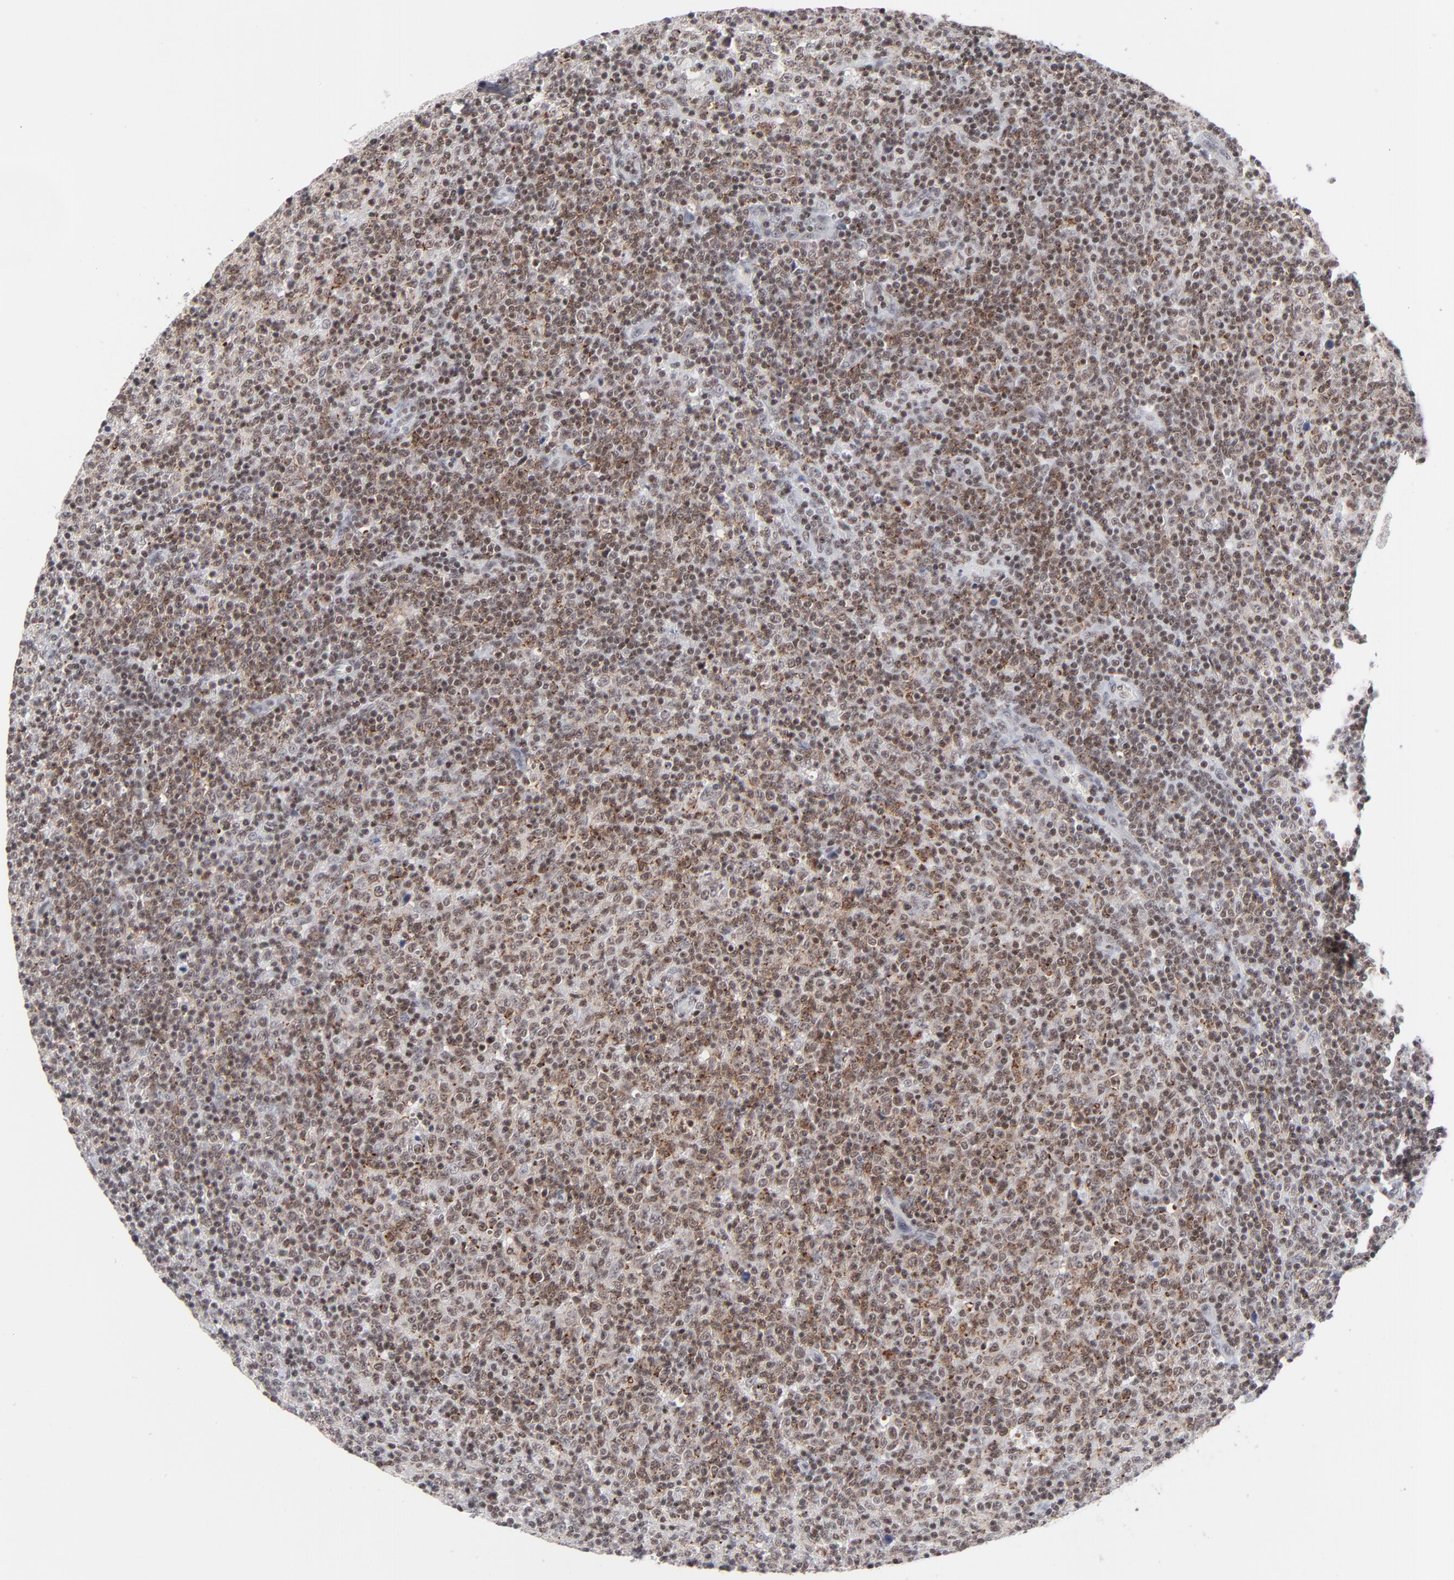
{"staining": {"intensity": "moderate", "quantity": ">75%", "location": "nuclear"}, "tissue": "lymphoma", "cell_type": "Tumor cells", "image_type": "cancer", "snomed": [{"axis": "morphology", "description": "Malignant lymphoma, non-Hodgkin's type, Low grade"}, {"axis": "topography", "description": "Lymph node"}], "caption": "Immunohistochemical staining of human lymphoma shows medium levels of moderate nuclear positivity in approximately >75% of tumor cells.", "gene": "ZNF143", "patient": {"sex": "male", "age": 70}}